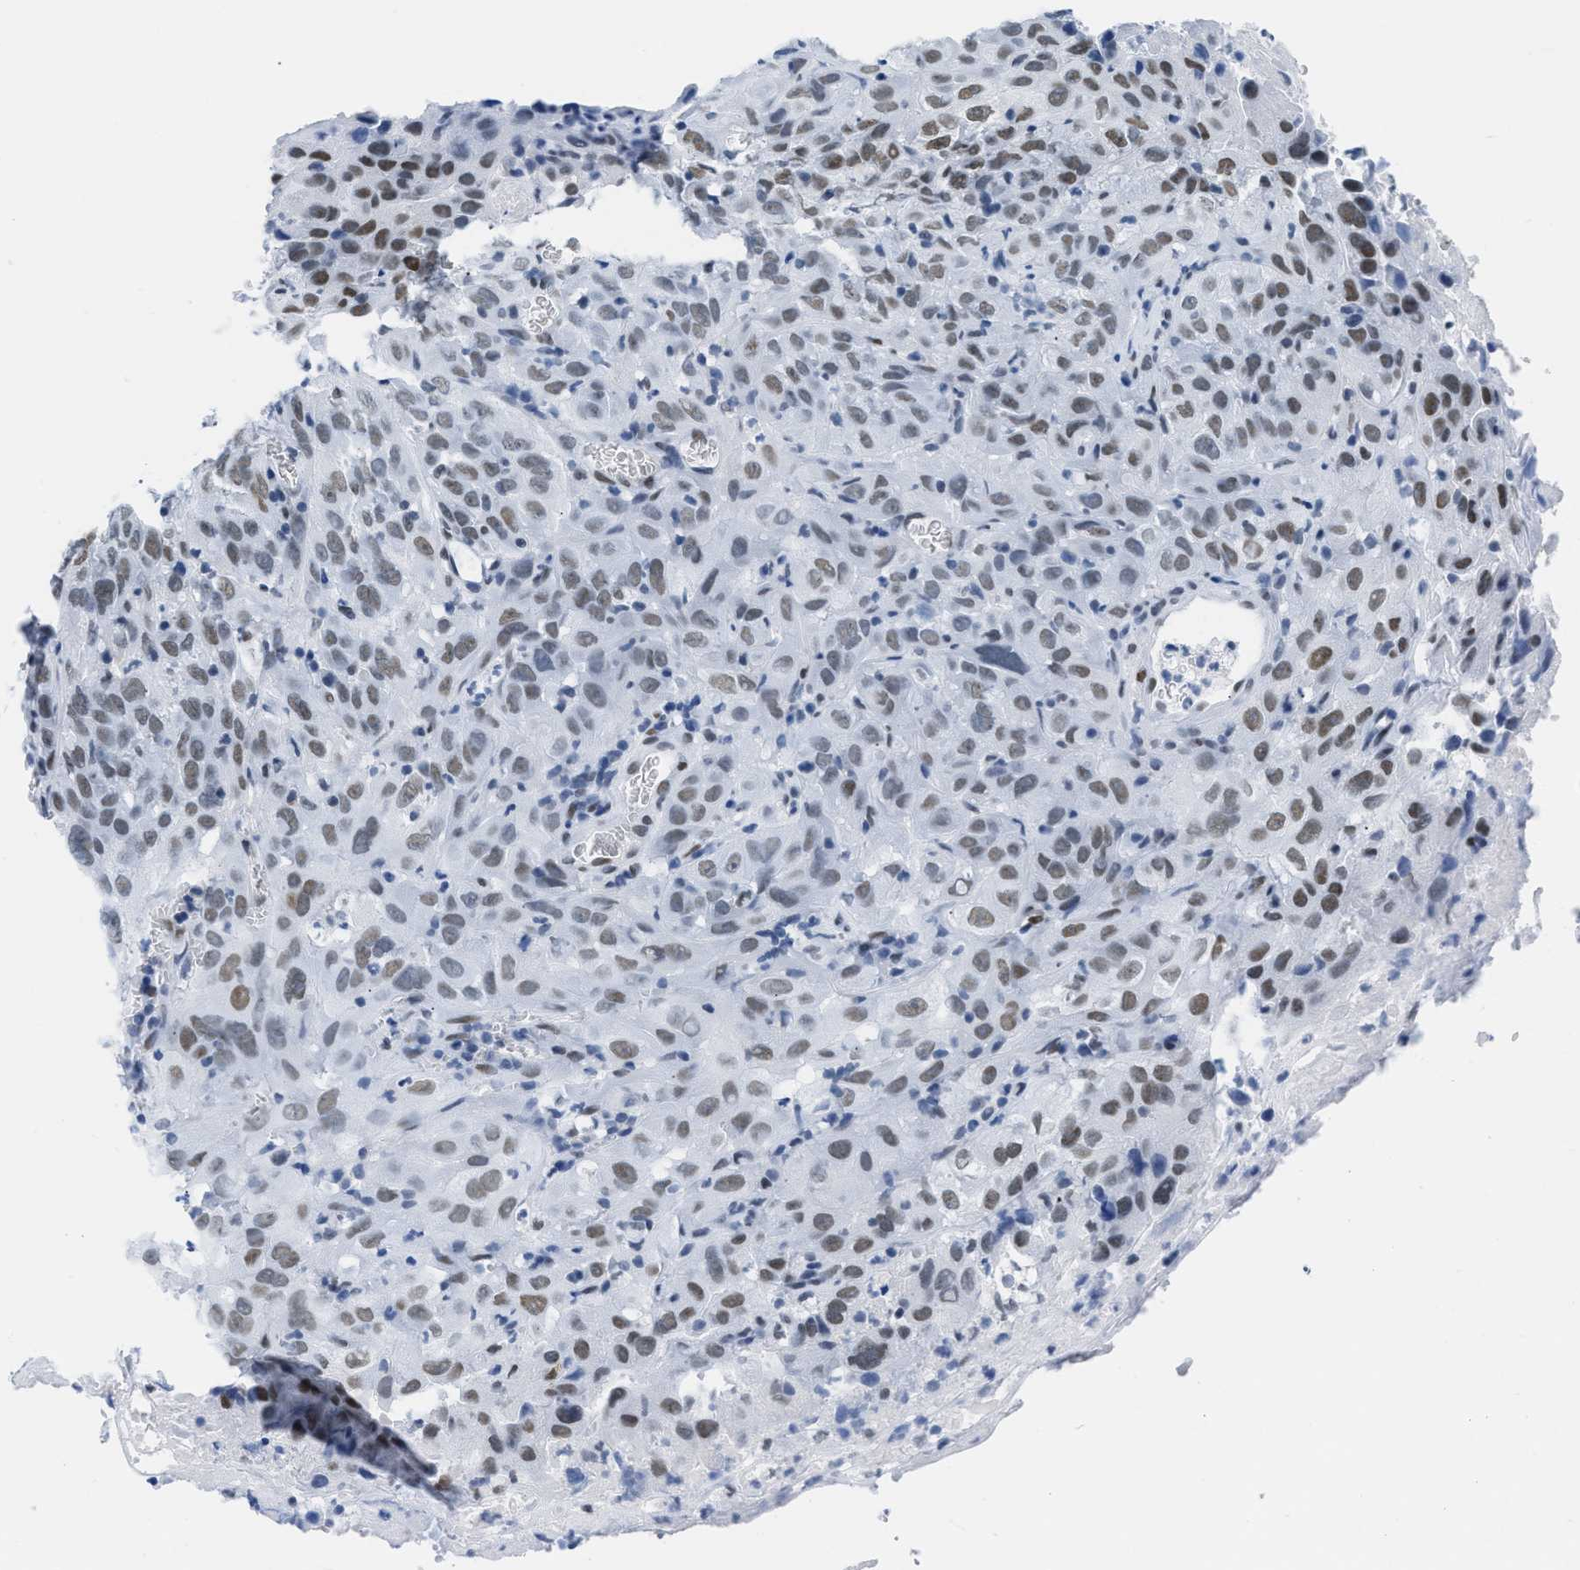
{"staining": {"intensity": "moderate", "quantity": "25%-75%", "location": "nuclear"}, "tissue": "cervical cancer", "cell_type": "Tumor cells", "image_type": "cancer", "snomed": [{"axis": "morphology", "description": "Squamous cell carcinoma, NOS"}, {"axis": "topography", "description": "Cervix"}], "caption": "This is a histology image of IHC staining of cervical squamous cell carcinoma, which shows moderate positivity in the nuclear of tumor cells.", "gene": "CTBP1", "patient": {"sex": "female", "age": 32}}